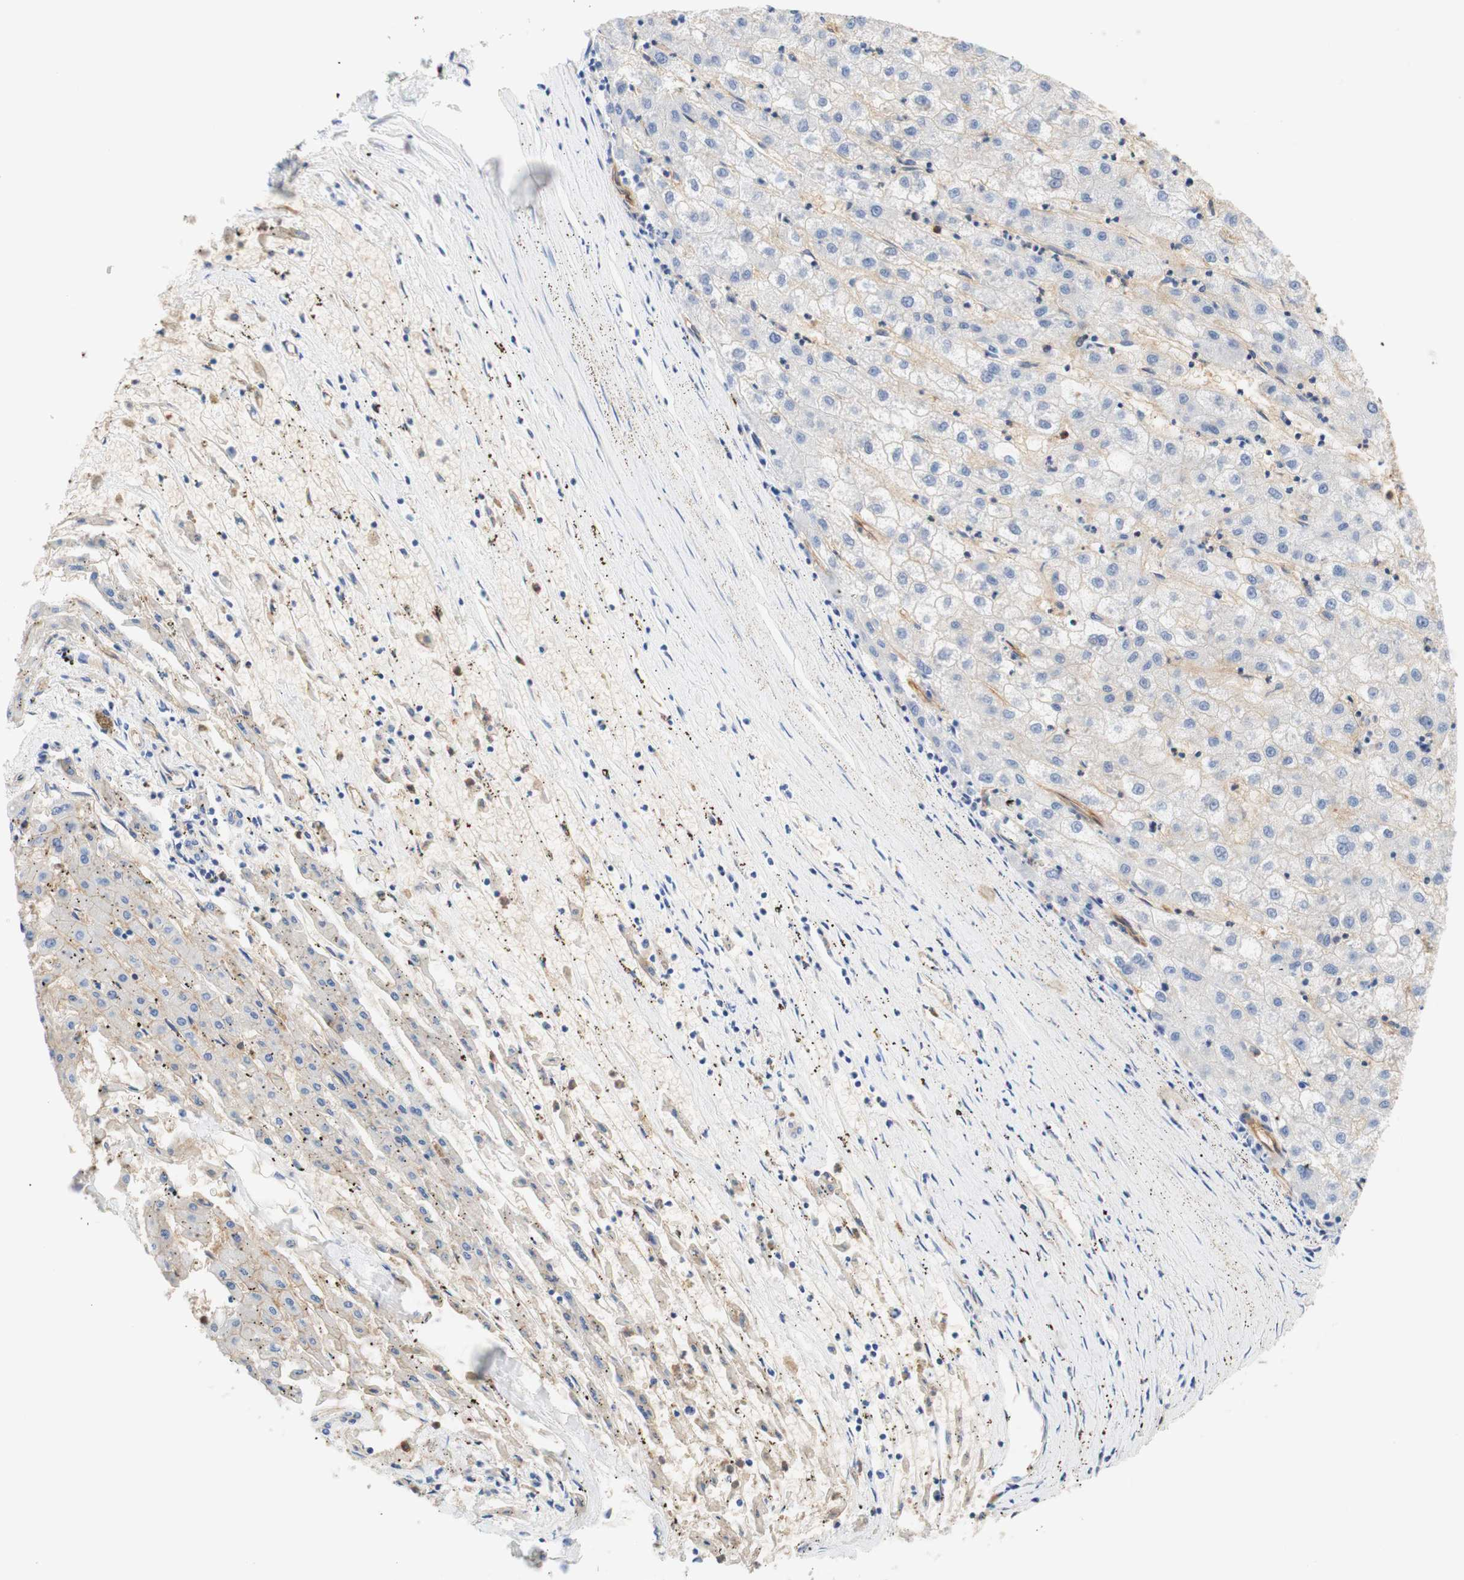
{"staining": {"intensity": "weak", "quantity": "<25%", "location": "cytoplasmic/membranous"}, "tissue": "liver cancer", "cell_type": "Tumor cells", "image_type": "cancer", "snomed": [{"axis": "morphology", "description": "Carcinoma, Hepatocellular, NOS"}, {"axis": "topography", "description": "Liver"}], "caption": "Liver cancer (hepatocellular carcinoma) stained for a protein using immunohistochemistry shows no expression tumor cells.", "gene": "STOM", "patient": {"sex": "male", "age": 72}}